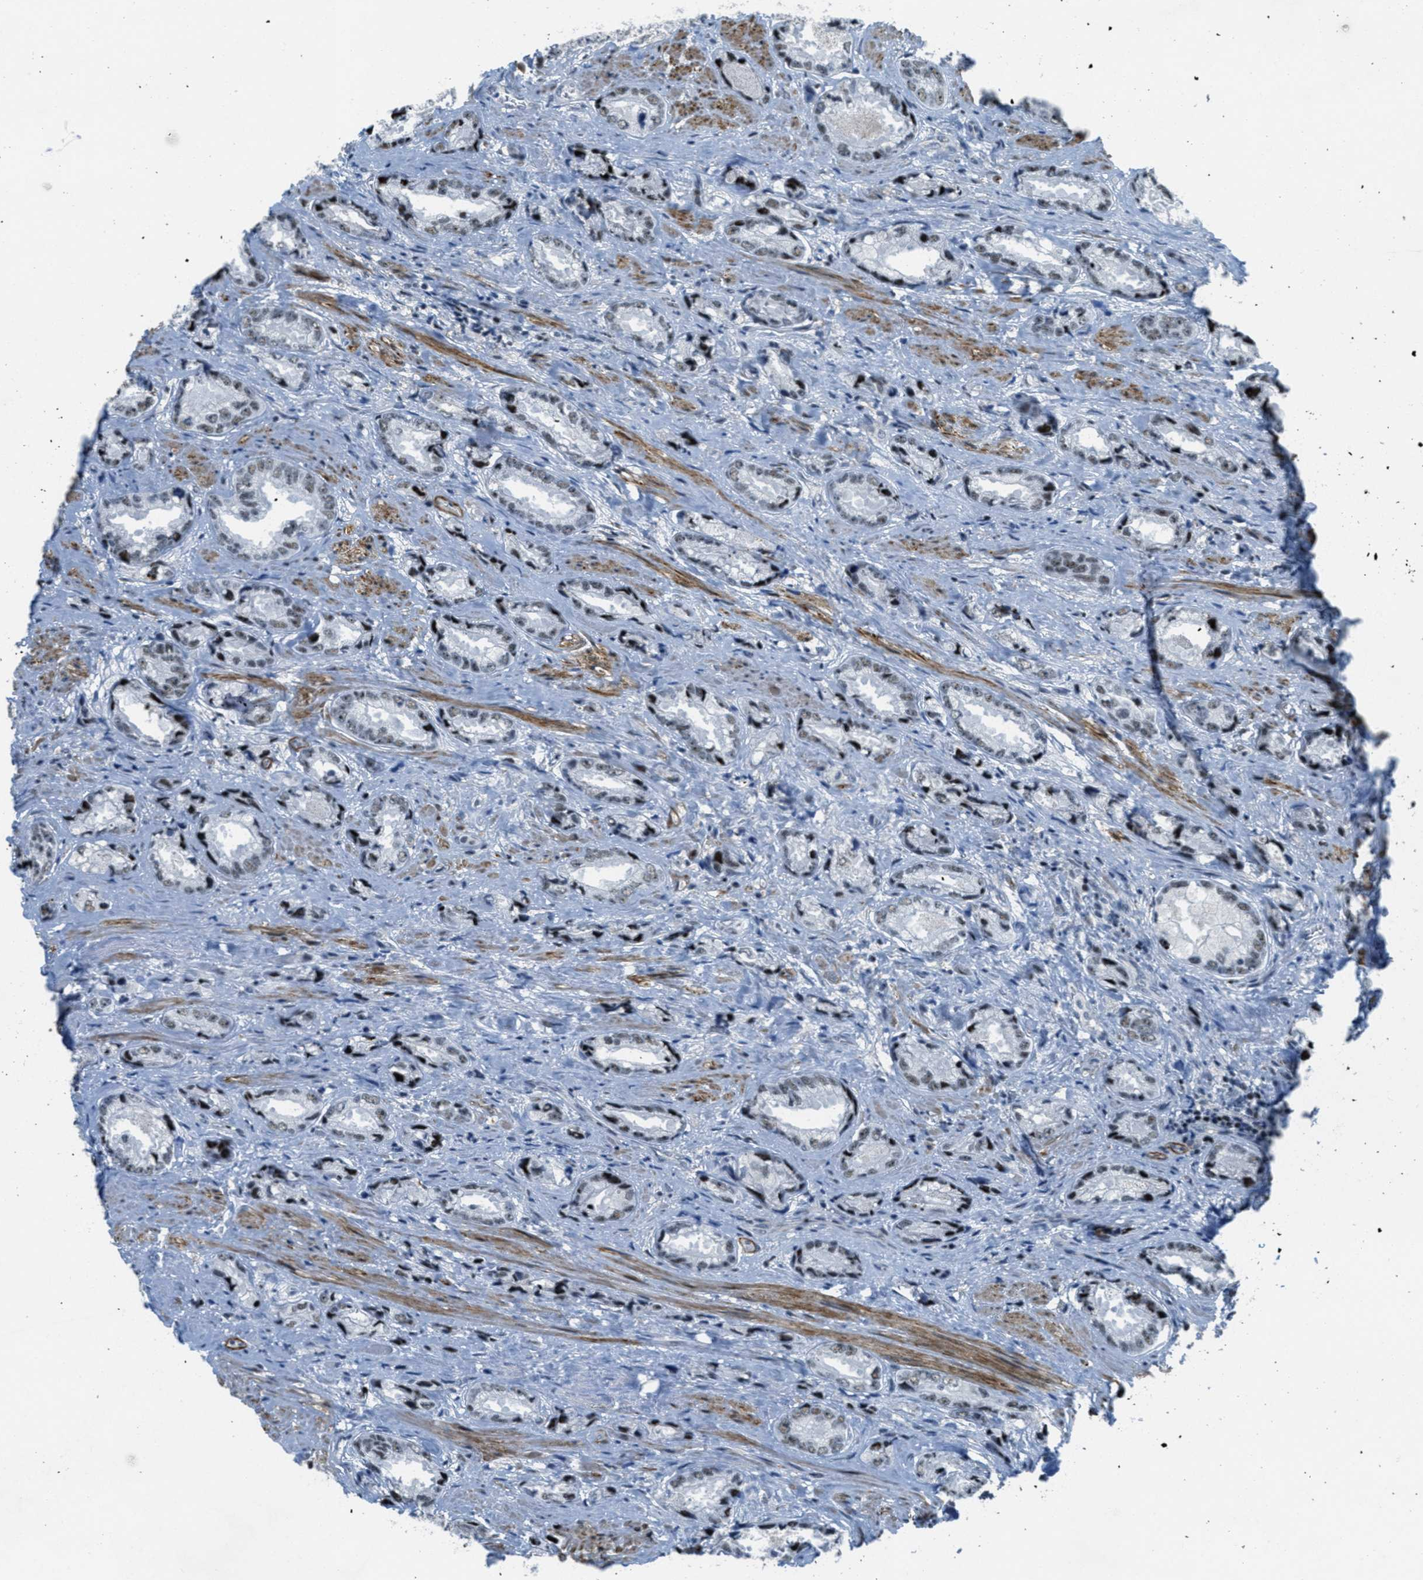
{"staining": {"intensity": "negative", "quantity": "none", "location": "none"}, "tissue": "prostate cancer", "cell_type": "Tumor cells", "image_type": "cancer", "snomed": [{"axis": "morphology", "description": "Adenocarcinoma, High grade"}, {"axis": "topography", "description": "Prostate"}], "caption": "Histopathology image shows no significant protein positivity in tumor cells of prostate cancer (high-grade adenocarcinoma). Nuclei are stained in blue.", "gene": "ZDHHC23", "patient": {"sex": "male", "age": 61}}